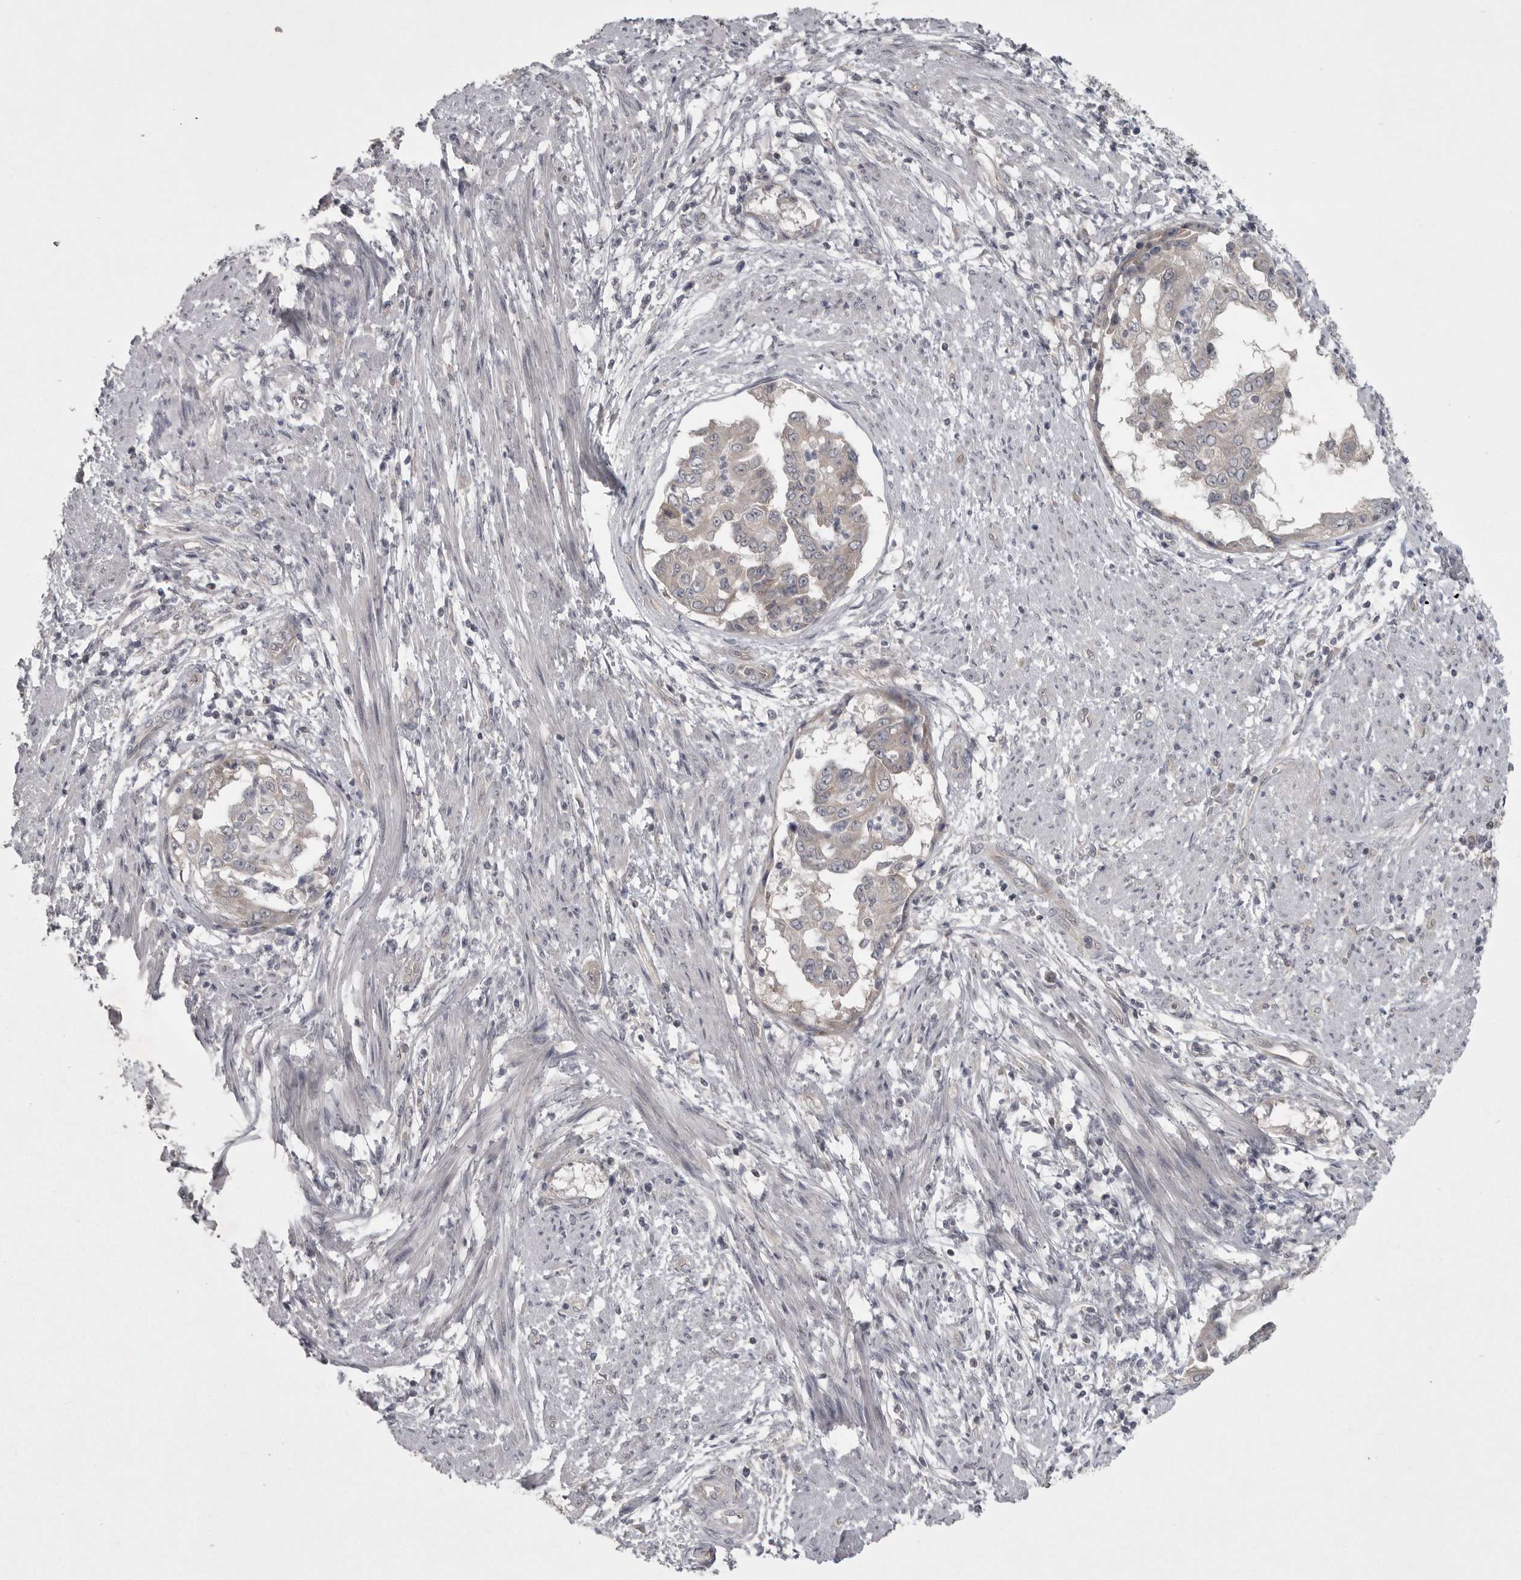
{"staining": {"intensity": "weak", "quantity": "25%-75%", "location": "cytoplasmic/membranous"}, "tissue": "endometrial cancer", "cell_type": "Tumor cells", "image_type": "cancer", "snomed": [{"axis": "morphology", "description": "Adenocarcinoma, NOS"}, {"axis": "topography", "description": "Endometrium"}], "caption": "An immunohistochemistry image of neoplastic tissue is shown. Protein staining in brown labels weak cytoplasmic/membranous positivity in endometrial adenocarcinoma within tumor cells.", "gene": "PHF13", "patient": {"sex": "female", "age": 85}}